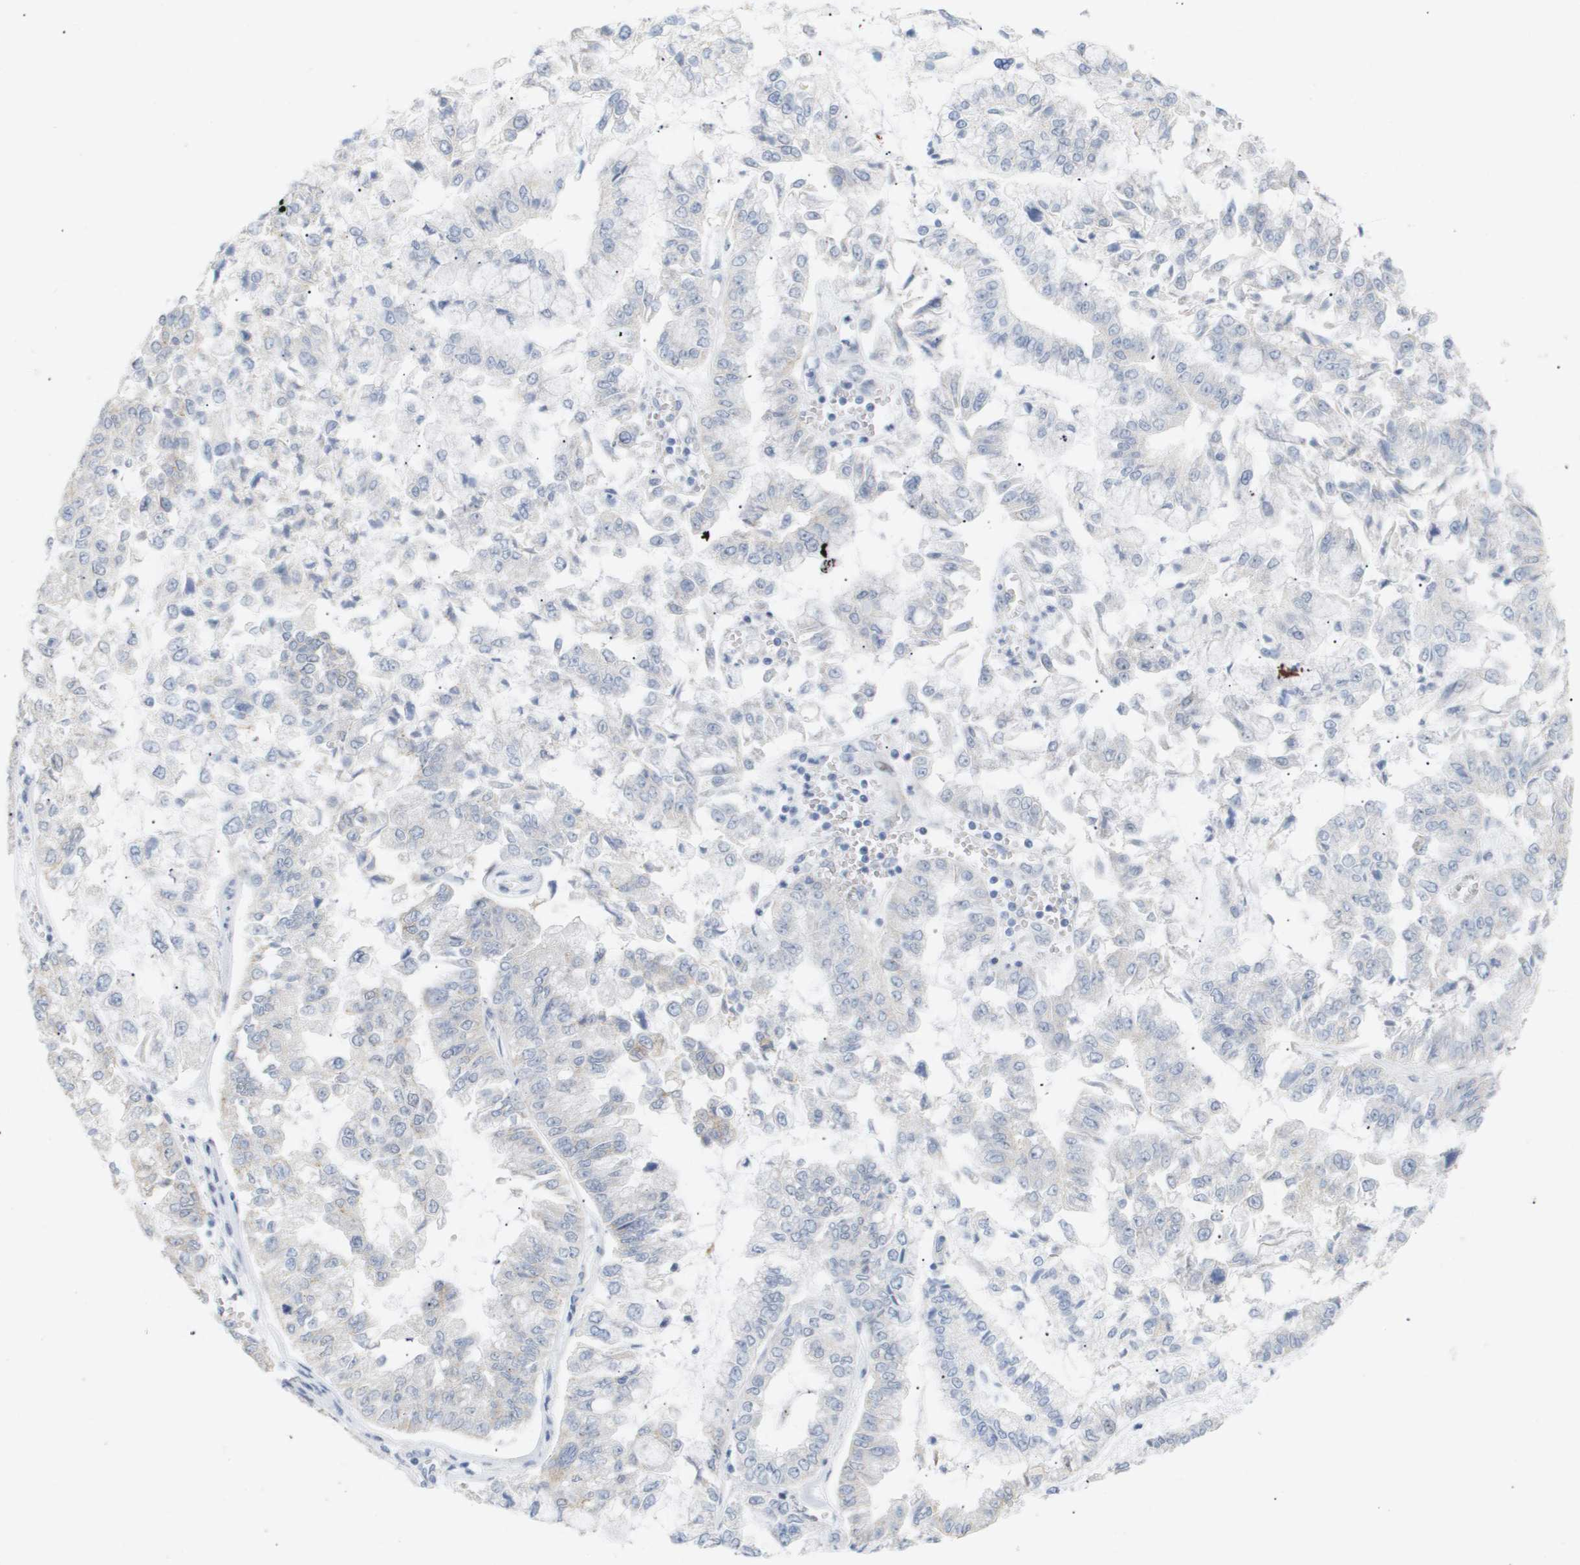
{"staining": {"intensity": "negative", "quantity": "none", "location": "none"}, "tissue": "liver cancer", "cell_type": "Tumor cells", "image_type": "cancer", "snomed": [{"axis": "morphology", "description": "Cholangiocarcinoma"}, {"axis": "topography", "description": "Liver"}], "caption": "Tumor cells show no significant positivity in liver cancer (cholangiocarcinoma).", "gene": "PPARD", "patient": {"sex": "female", "age": 79}}